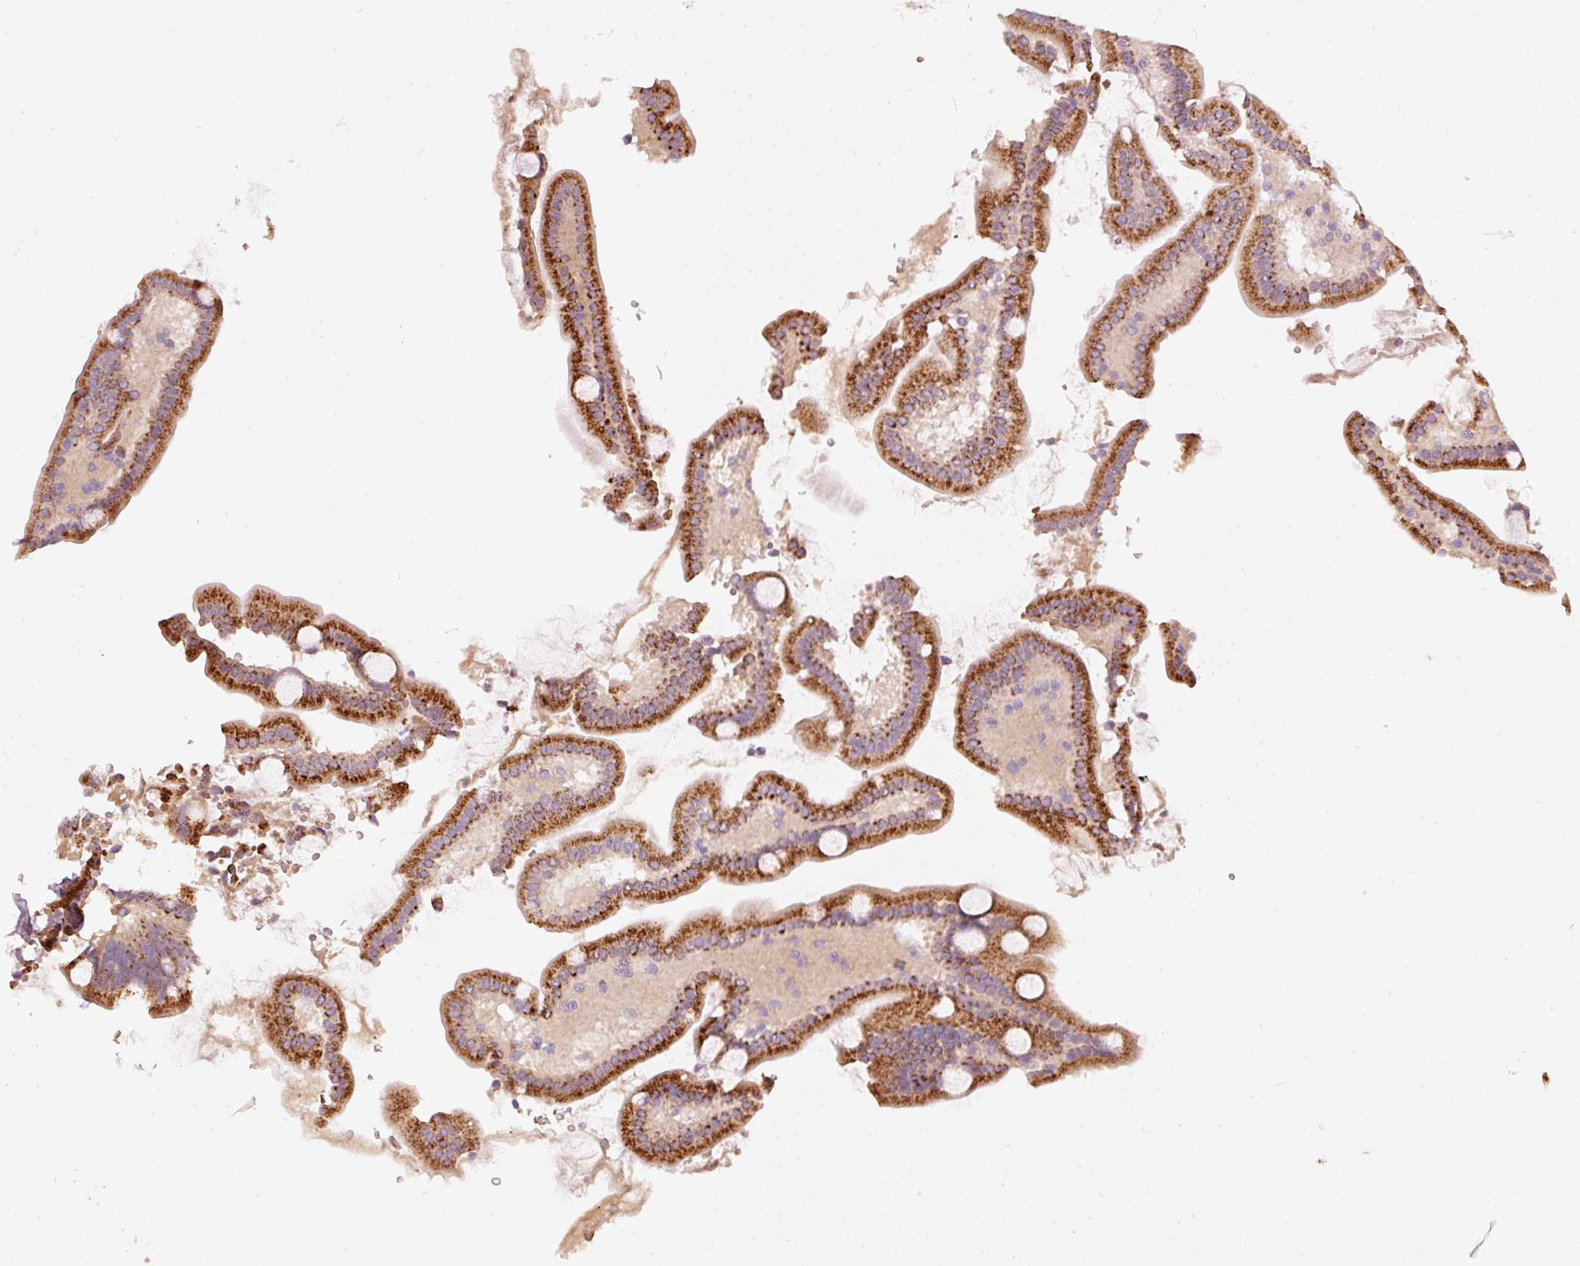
{"staining": {"intensity": "strong", "quantity": "25%-75%", "location": "cytoplasmic/membranous"}, "tissue": "duodenum", "cell_type": "Glandular cells", "image_type": "normal", "snomed": [{"axis": "morphology", "description": "Normal tissue, NOS"}, {"axis": "topography", "description": "Duodenum"}], "caption": "Normal duodenum was stained to show a protein in brown. There is high levels of strong cytoplasmic/membranous staining in approximately 25%-75% of glandular cells. (DAB (3,3'-diaminobenzidine) IHC with brightfield microscopy, high magnification).", "gene": "KLHL21", "patient": {"sex": "male", "age": 55}}